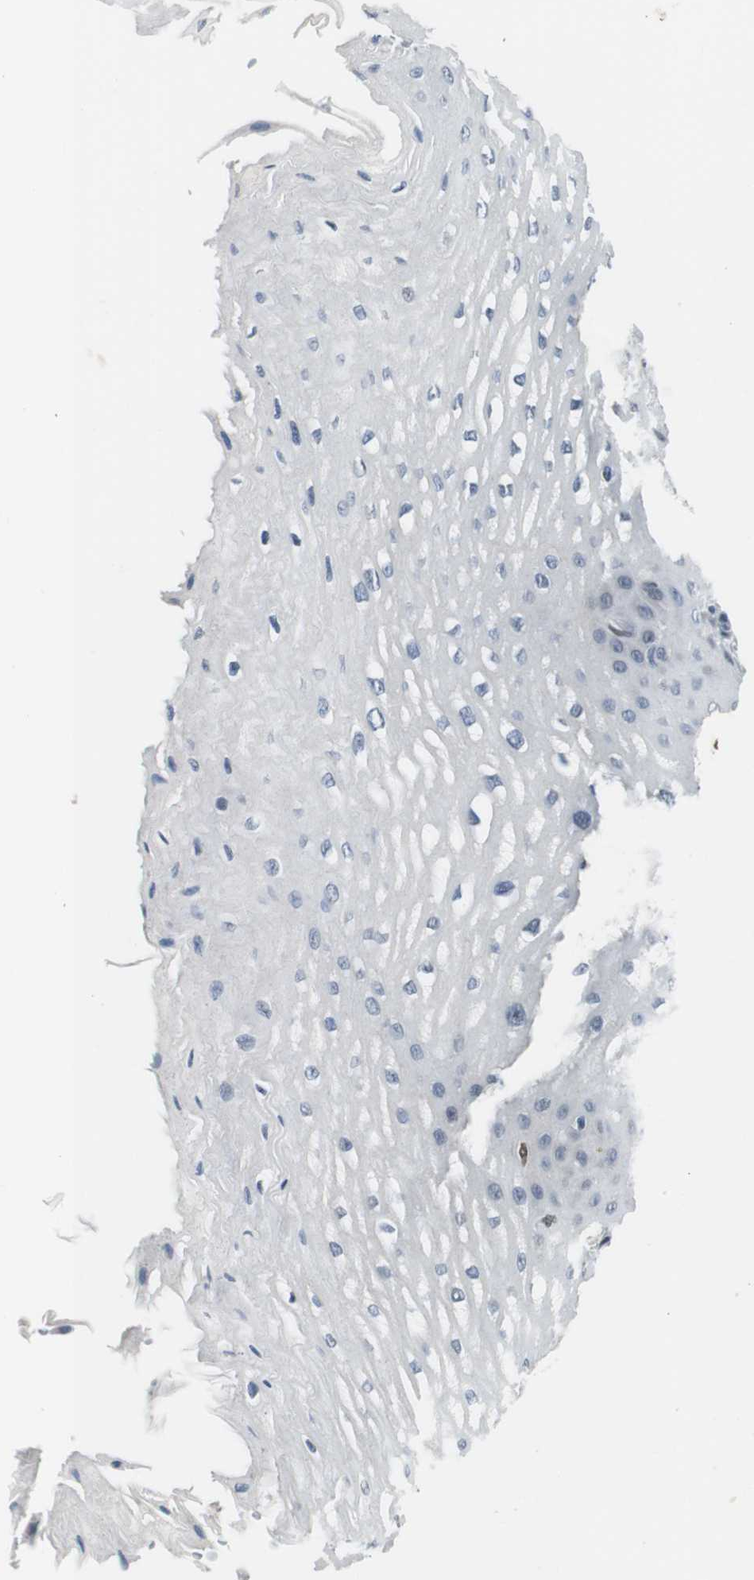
{"staining": {"intensity": "negative", "quantity": "none", "location": "none"}, "tissue": "esophagus", "cell_type": "Squamous epithelial cells", "image_type": "normal", "snomed": [{"axis": "morphology", "description": "Normal tissue, NOS"}, {"axis": "topography", "description": "Esophagus"}], "caption": "Immunohistochemistry (IHC) image of normal esophagus: human esophagus stained with DAB (3,3'-diaminobenzidine) reveals no significant protein staining in squamous epithelial cells.", "gene": "IRF8", "patient": {"sex": "male", "age": 54}}